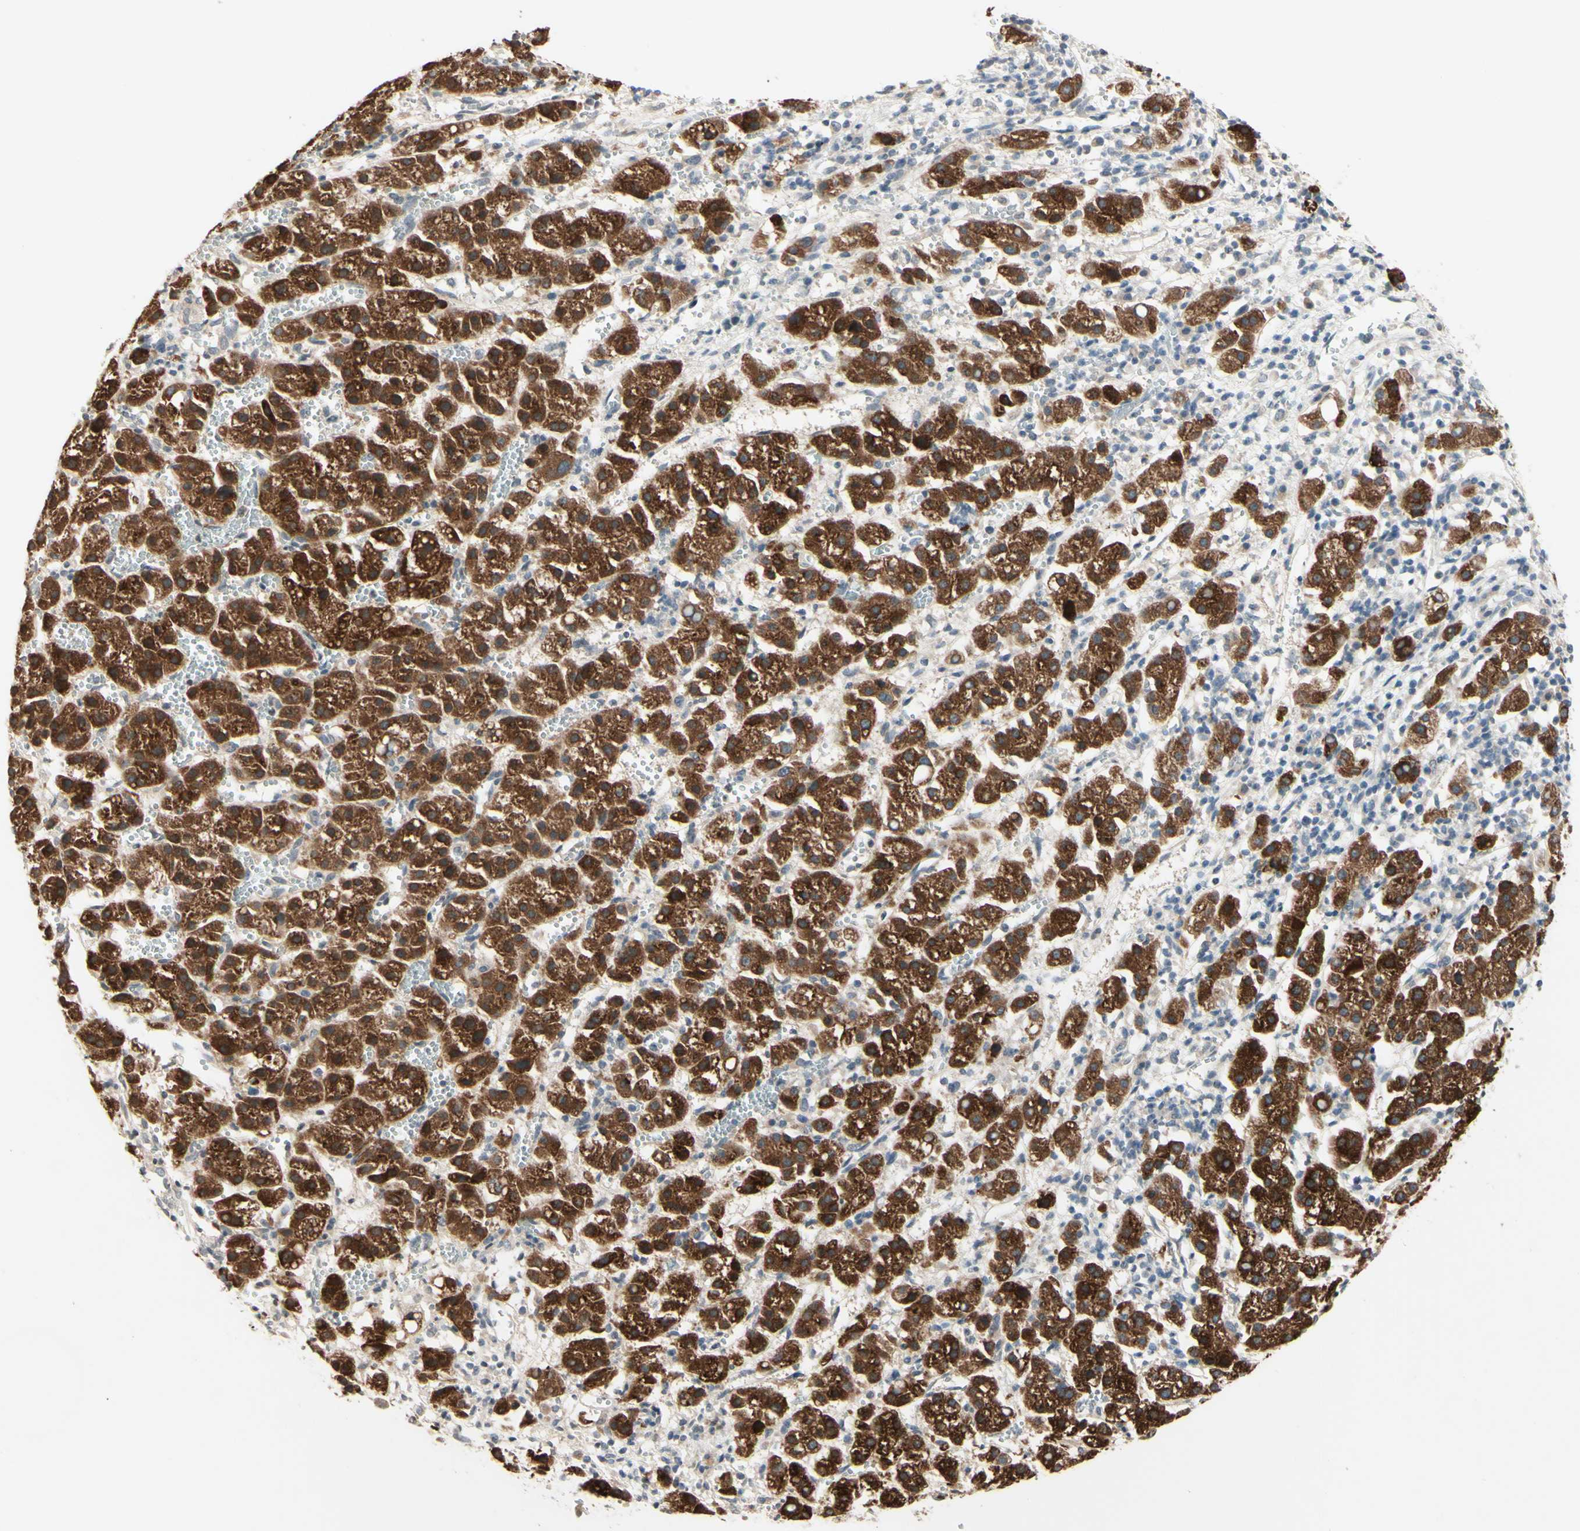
{"staining": {"intensity": "strong", "quantity": ">75%", "location": "cytoplasmic/membranous"}, "tissue": "liver cancer", "cell_type": "Tumor cells", "image_type": "cancer", "snomed": [{"axis": "morphology", "description": "Carcinoma, Hepatocellular, NOS"}, {"axis": "topography", "description": "Liver"}], "caption": "This is an image of IHC staining of liver cancer (hepatocellular carcinoma), which shows strong staining in the cytoplasmic/membranous of tumor cells.", "gene": "ZW10", "patient": {"sex": "female", "age": 58}}